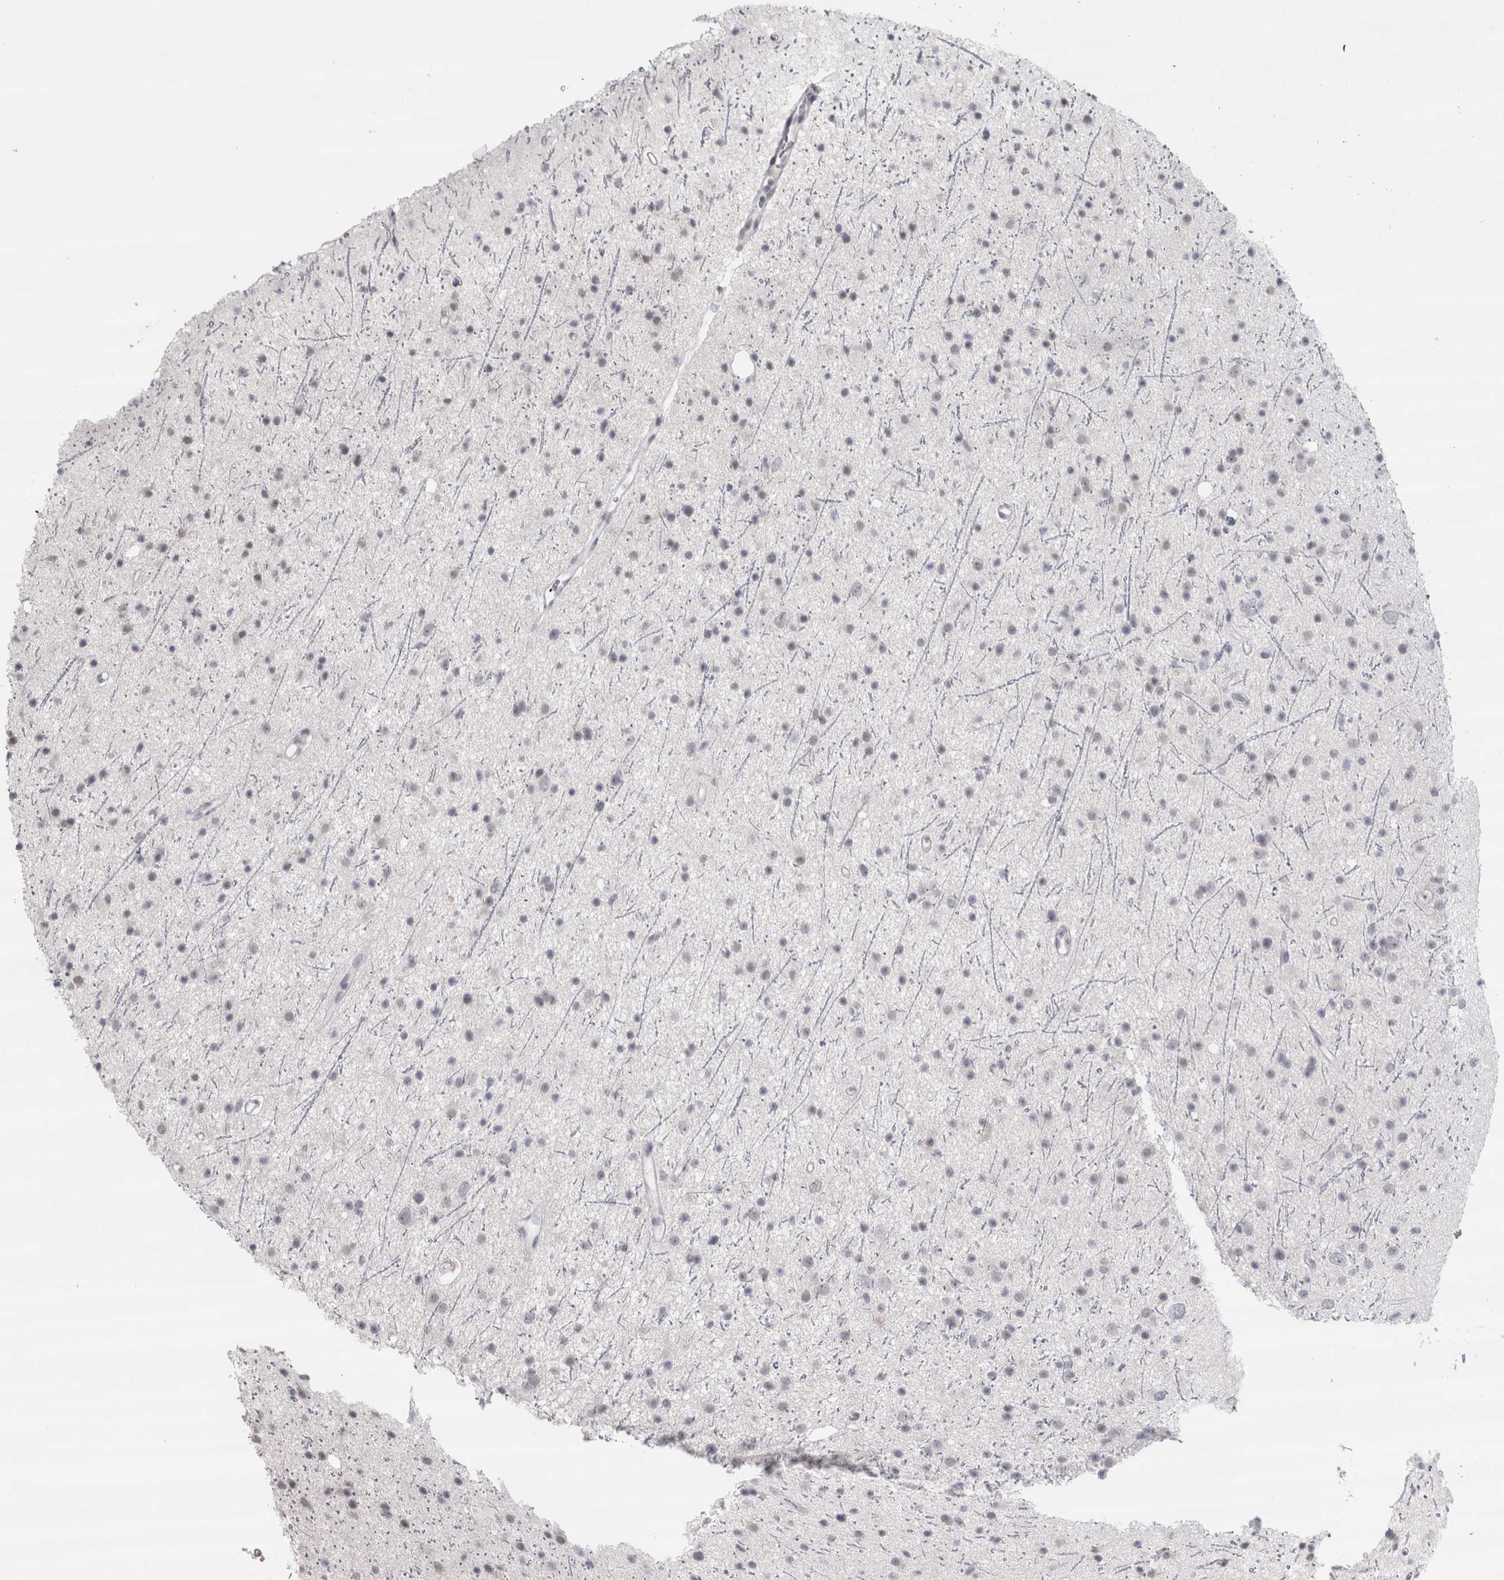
{"staining": {"intensity": "negative", "quantity": "none", "location": "none"}, "tissue": "glioma", "cell_type": "Tumor cells", "image_type": "cancer", "snomed": [{"axis": "morphology", "description": "Glioma, malignant, Low grade"}, {"axis": "topography", "description": "Cerebral cortex"}], "caption": "A high-resolution image shows immunohistochemistry staining of malignant low-grade glioma, which demonstrates no significant expression in tumor cells. (Brightfield microscopy of DAB (3,3'-diaminobenzidine) immunohistochemistry at high magnification).", "gene": "CDH17", "patient": {"sex": "female", "age": 39}}